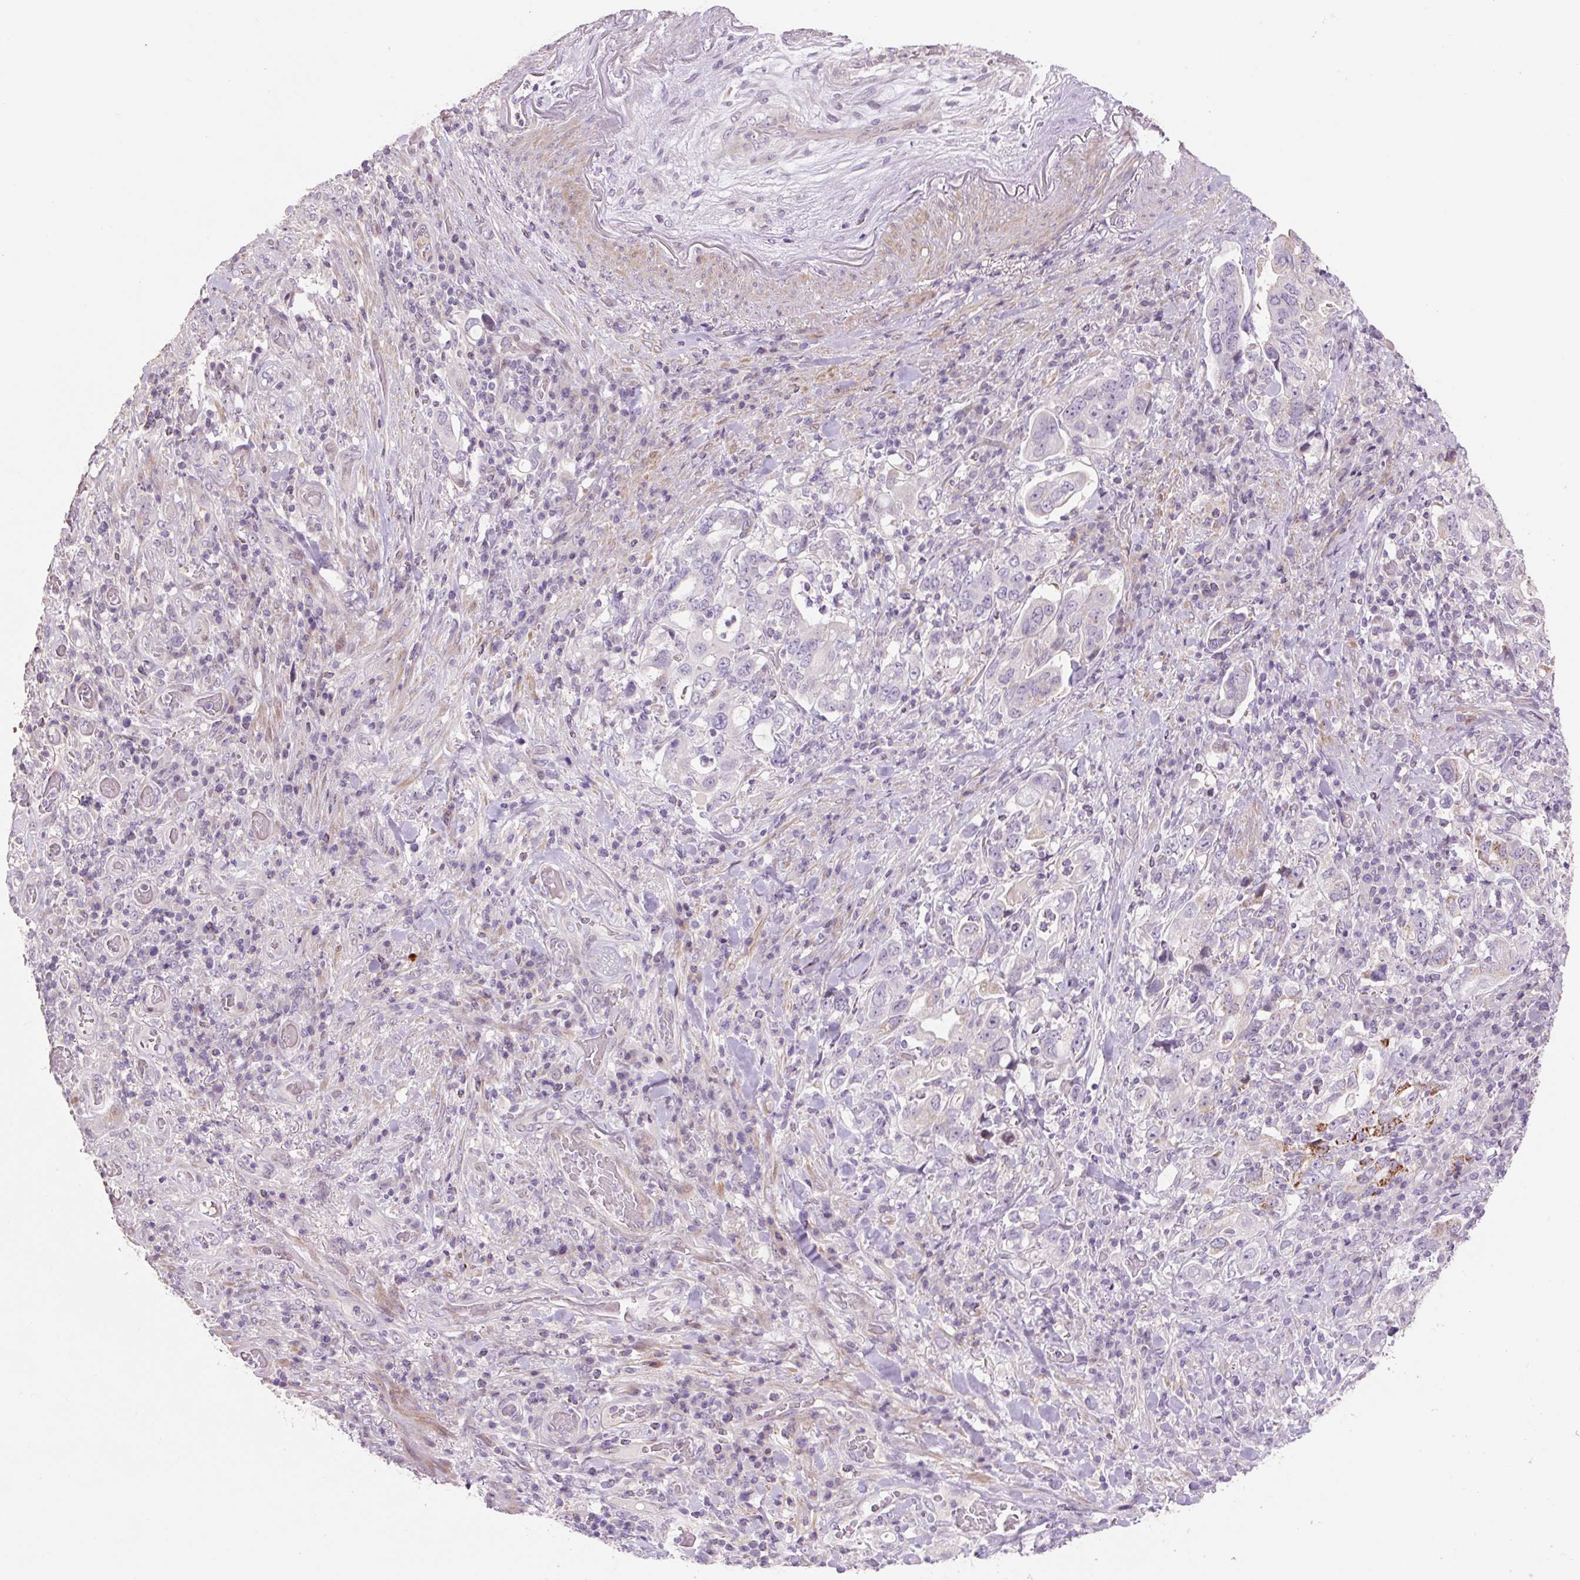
{"staining": {"intensity": "negative", "quantity": "none", "location": "none"}, "tissue": "stomach cancer", "cell_type": "Tumor cells", "image_type": "cancer", "snomed": [{"axis": "morphology", "description": "Adenocarcinoma, NOS"}, {"axis": "topography", "description": "Stomach, upper"}, {"axis": "topography", "description": "Stomach"}], "caption": "The immunohistochemistry (IHC) photomicrograph has no significant expression in tumor cells of adenocarcinoma (stomach) tissue.", "gene": "ZNF552", "patient": {"sex": "male", "age": 62}}